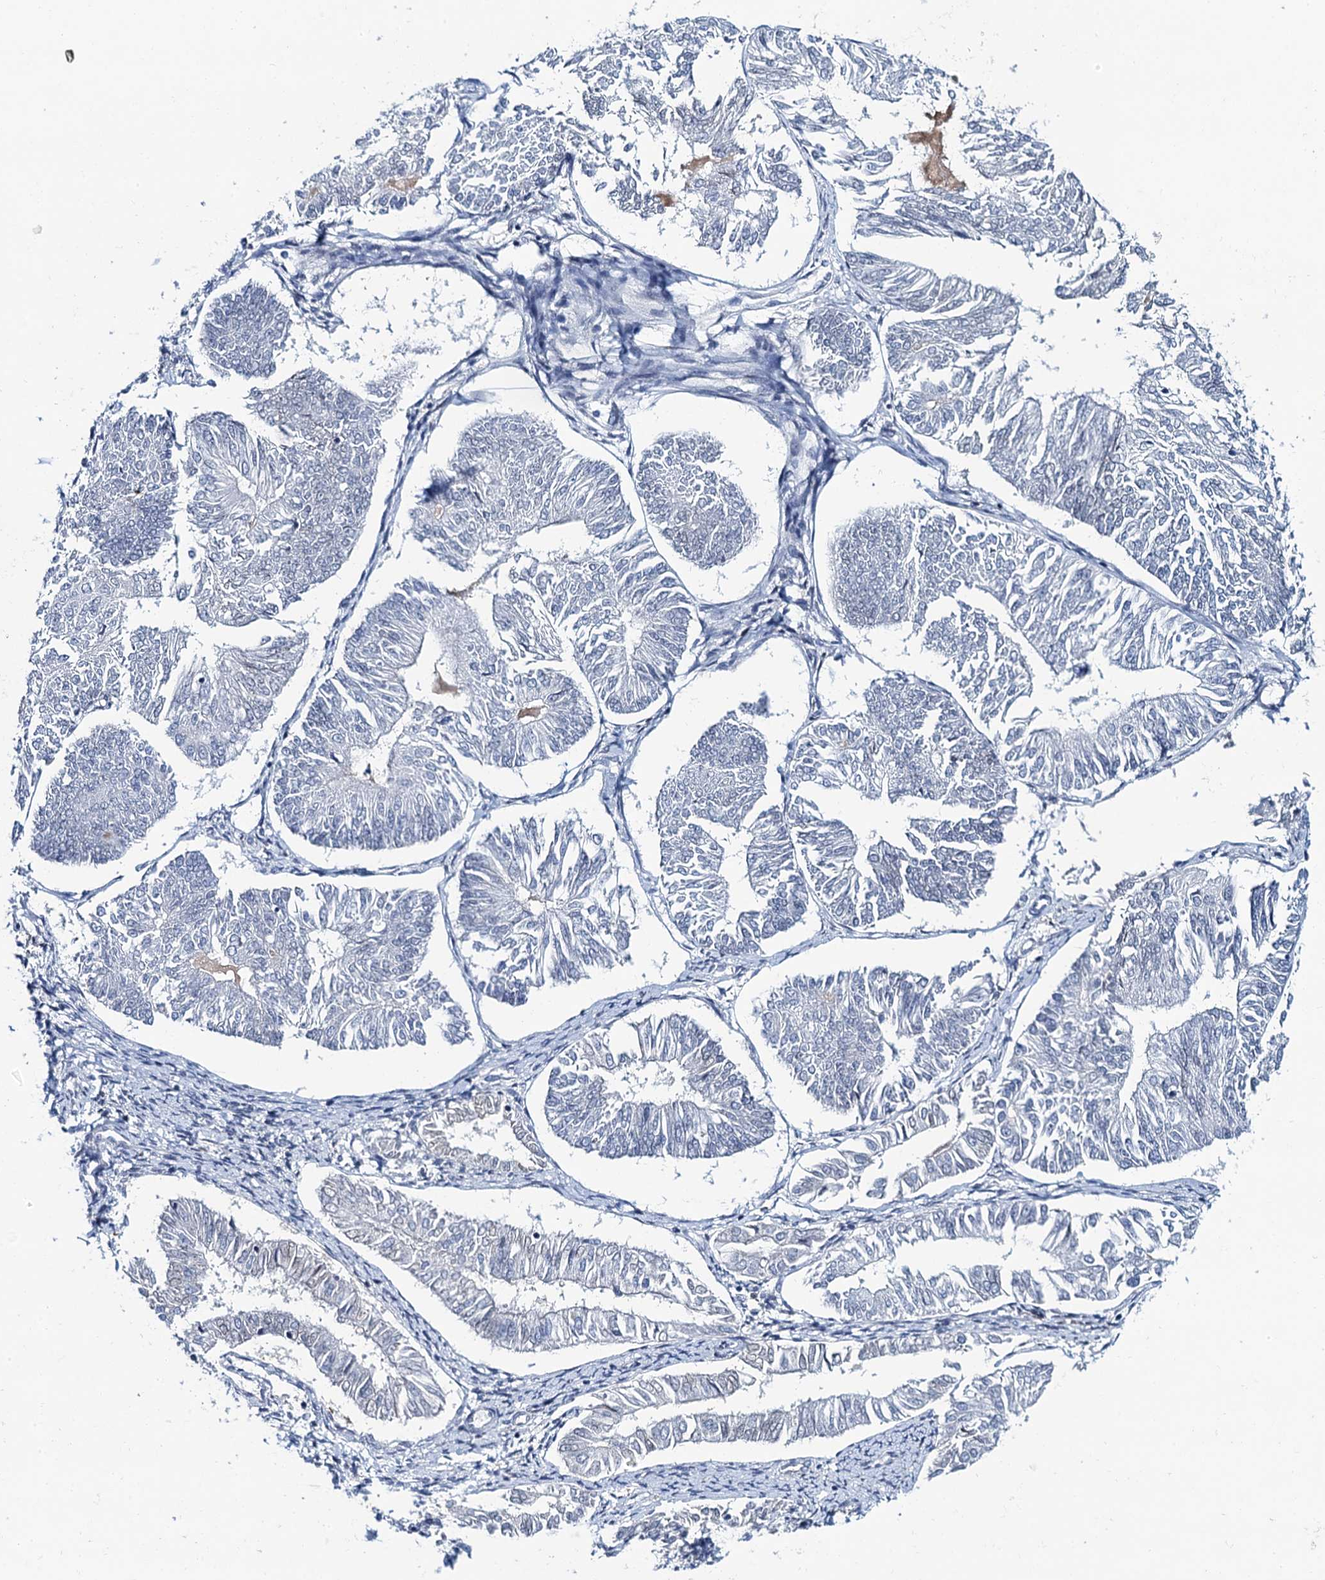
{"staining": {"intensity": "negative", "quantity": "none", "location": "none"}, "tissue": "endometrial cancer", "cell_type": "Tumor cells", "image_type": "cancer", "snomed": [{"axis": "morphology", "description": "Adenocarcinoma, NOS"}, {"axis": "topography", "description": "Endometrium"}], "caption": "Micrograph shows no significant protein expression in tumor cells of endometrial adenocarcinoma. (Stains: DAB (3,3'-diaminobenzidine) IHC with hematoxylin counter stain, Microscopy: brightfield microscopy at high magnification).", "gene": "TOX3", "patient": {"sex": "female", "age": 58}}